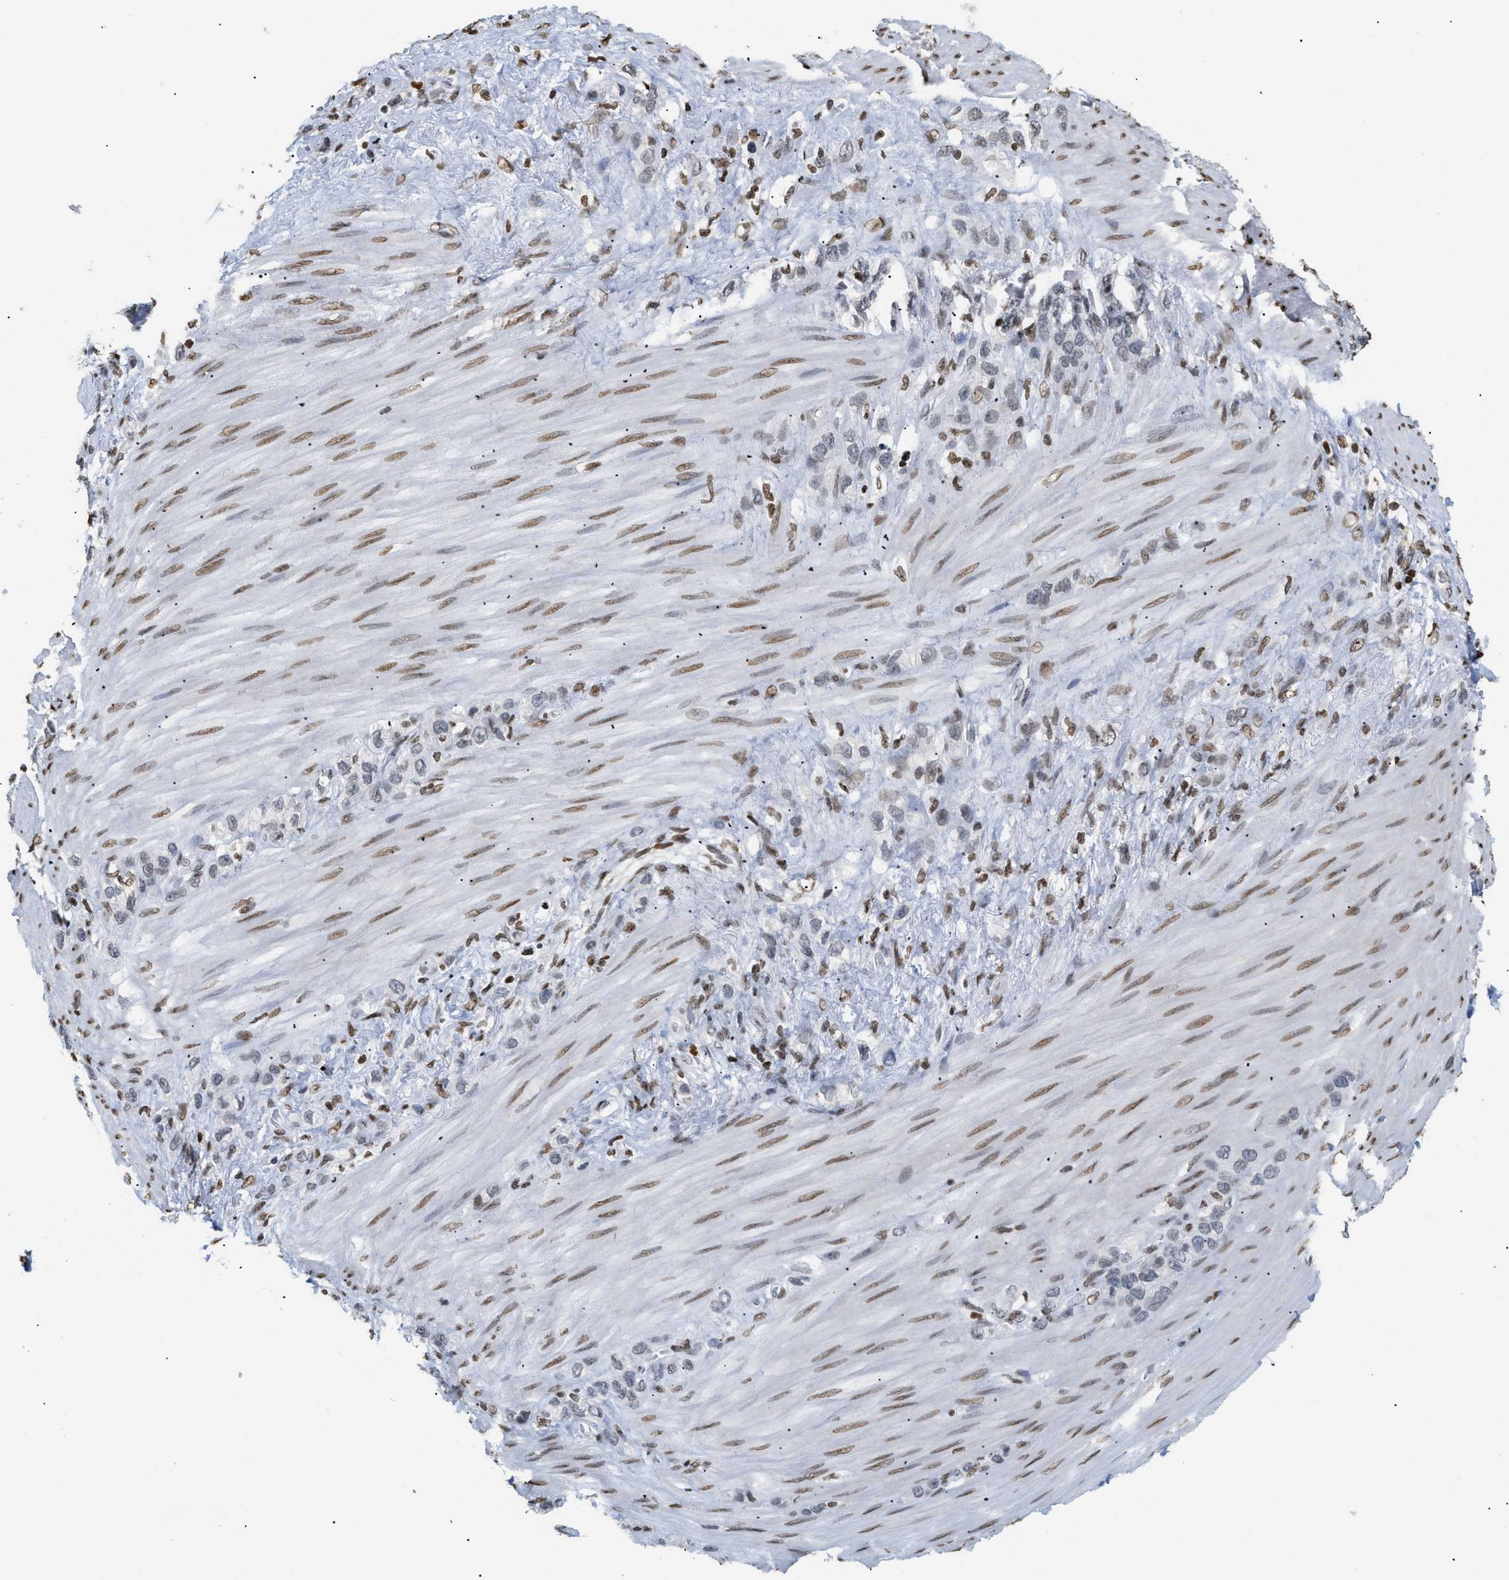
{"staining": {"intensity": "negative", "quantity": "none", "location": "none"}, "tissue": "stomach cancer", "cell_type": "Tumor cells", "image_type": "cancer", "snomed": [{"axis": "morphology", "description": "Adenocarcinoma, NOS"}, {"axis": "morphology", "description": "Adenocarcinoma, High grade"}, {"axis": "topography", "description": "Stomach, upper"}, {"axis": "topography", "description": "Stomach, lower"}], "caption": "Protein analysis of stomach cancer shows no significant expression in tumor cells. (Stains: DAB IHC with hematoxylin counter stain, Microscopy: brightfield microscopy at high magnification).", "gene": "HMGN2", "patient": {"sex": "female", "age": 65}}